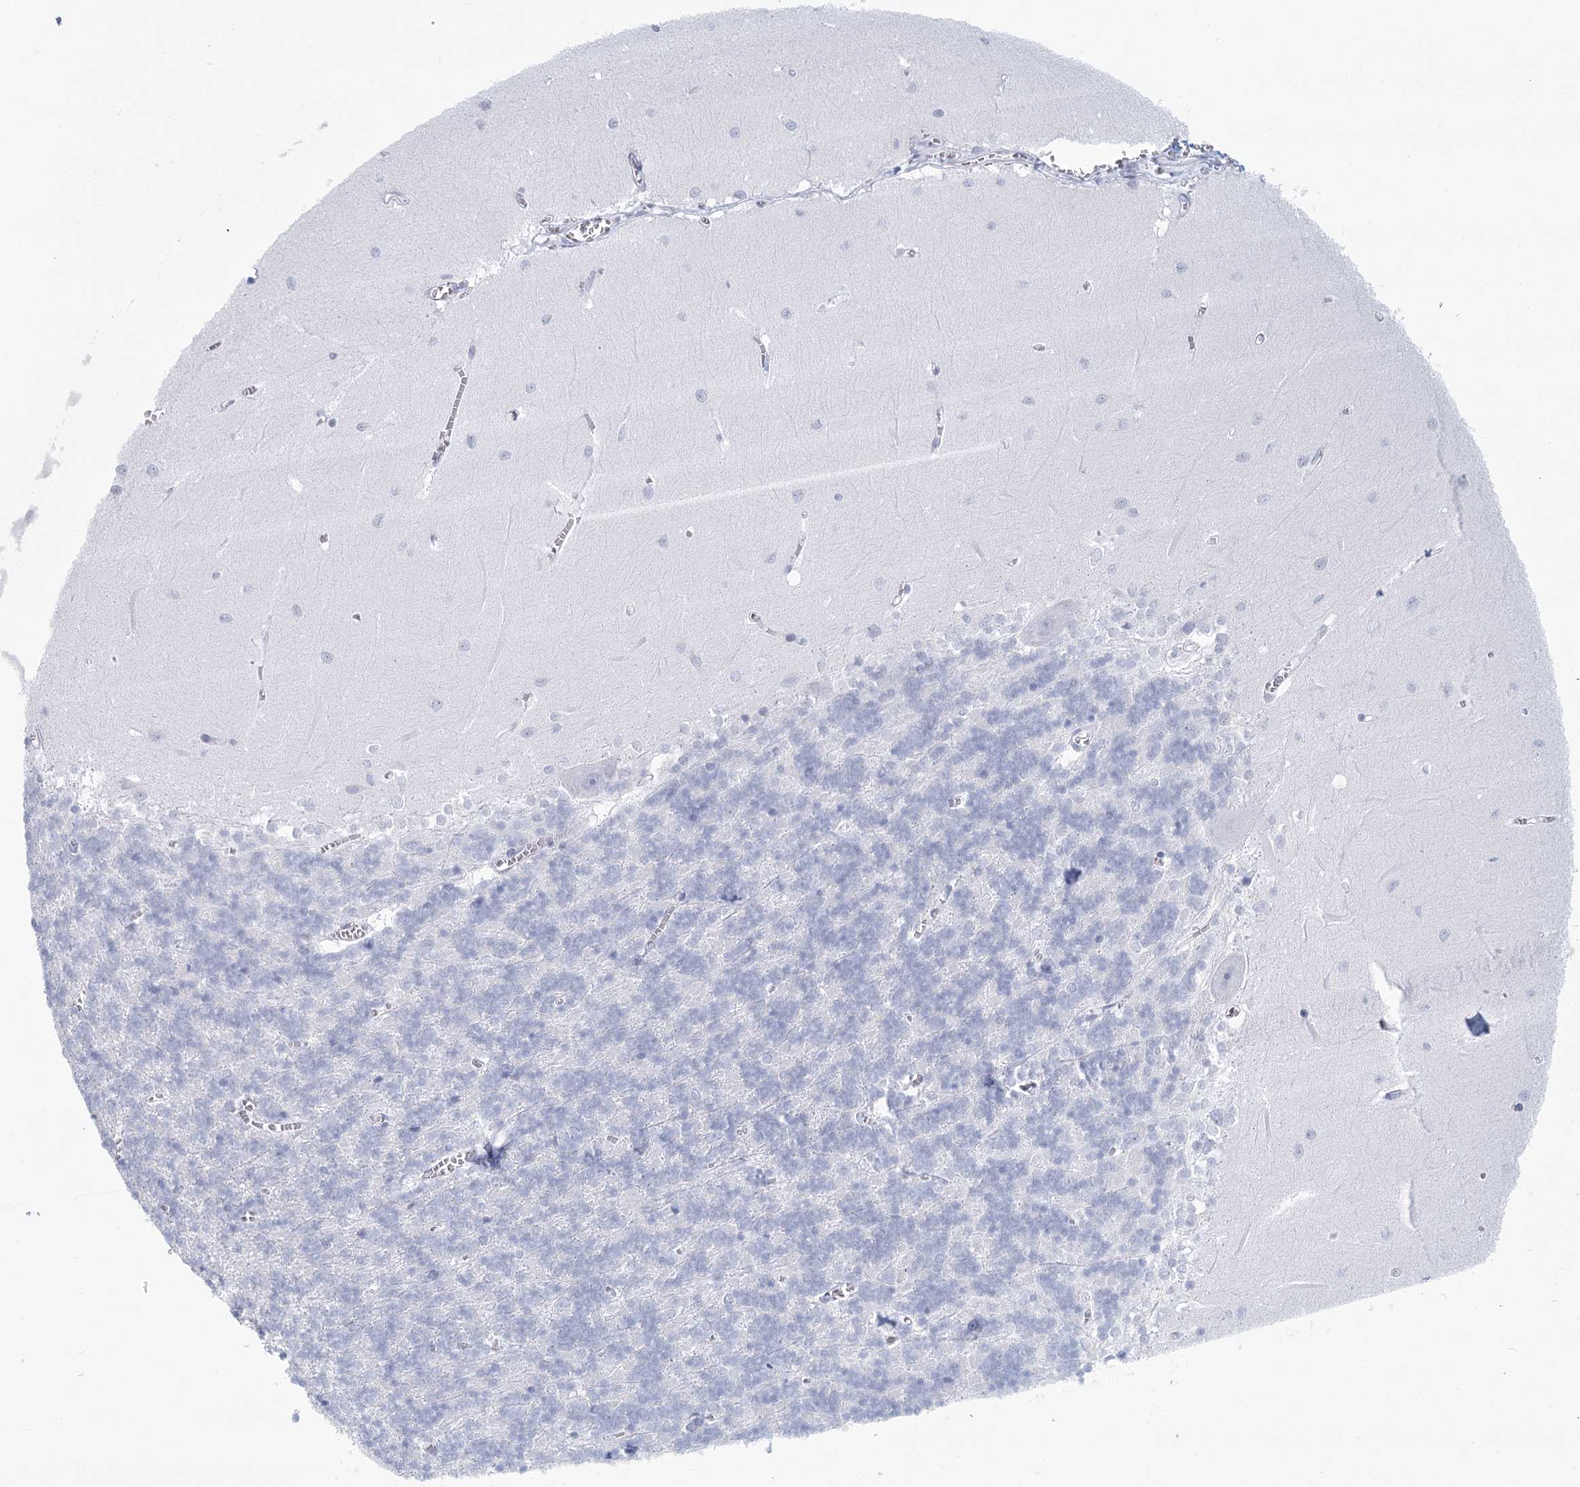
{"staining": {"intensity": "negative", "quantity": "none", "location": "none"}, "tissue": "cerebellum", "cell_type": "Cells in granular layer", "image_type": "normal", "snomed": [{"axis": "morphology", "description": "Normal tissue, NOS"}, {"axis": "topography", "description": "Cerebellum"}], "caption": "DAB immunohistochemical staining of benign cerebellum reveals no significant staining in cells in granular layer.", "gene": "WNT8B", "patient": {"sex": "male", "age": 37}}